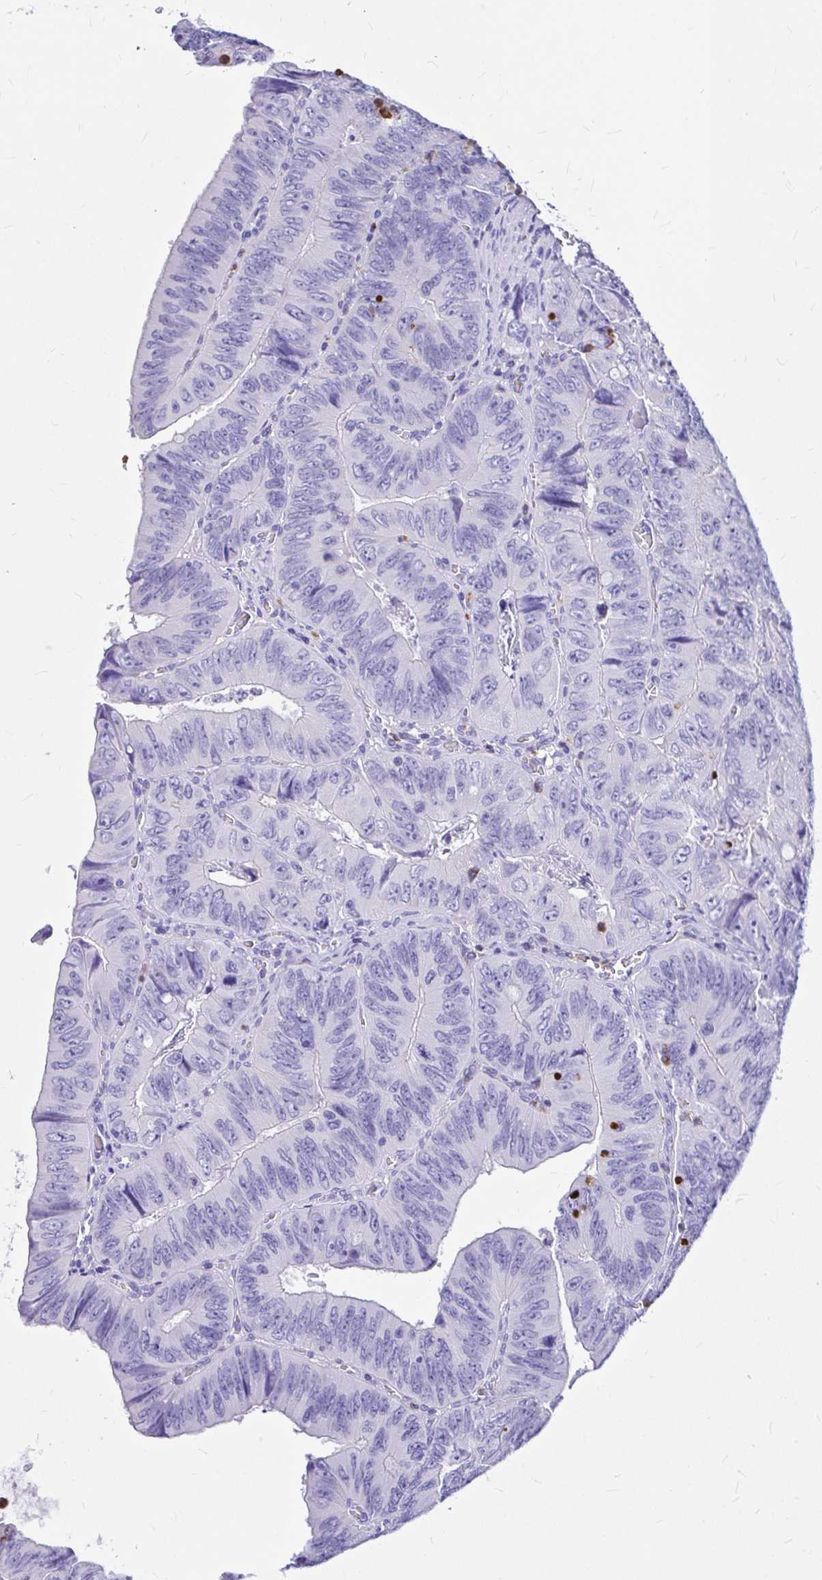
{"staining": {"intensity": "negative", "quantity": "none", "location": "none"}, "tissue": "colorectal cancer", "cell_type": "Tumor cells", "image_type": "cancer", "snomed": [{"axis": "morphology", "description": "Adenocarcinoma, NOS"}, {"axis": "topography", "description": "Colon"}], "caption": "This histopathology image is of colorectal cancer (adenocarcinoma) stained with immunohistochemistry (IHC) to label a protein in brown with the nuclei are counter-stained blue. There is no staining in tumor cells. The staining is performed using DAB (3,3'-diaminobenzidine) brown chromogen with nuclei counter-stained in using hematoxylin.", "gene": "CLEC1B", "patient": {"sex": "female", "age": 84}}